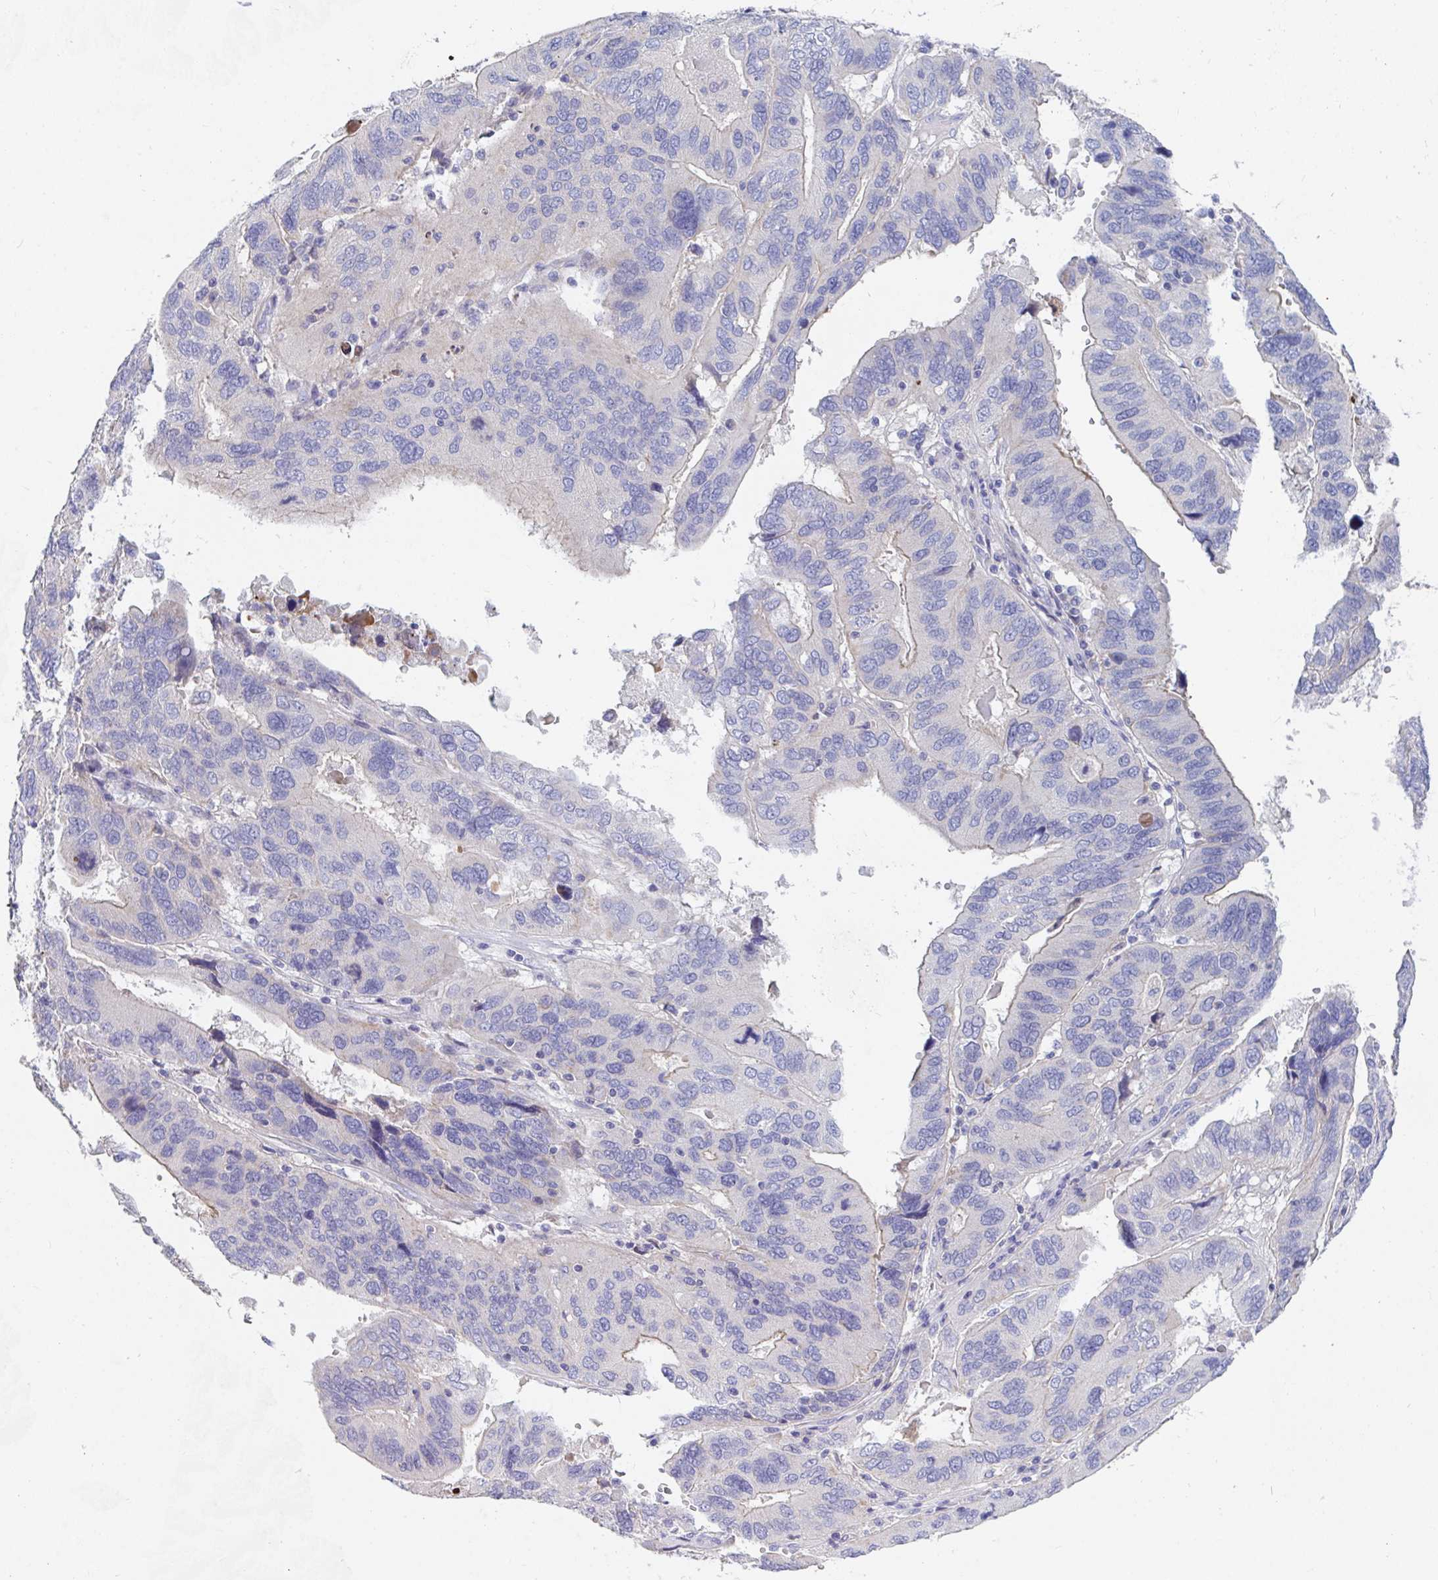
{"staining": {"intensity": "weak", "quantity": "<25%", "location": "cytoplasmic/membranous"}, "tissue": "ovarian cancer", "cell_type": "Tumor cells", "image_type": "cancer", "snomed": [{"axis": "morphology", "description": "Cystadenocarcinoma, serous, NOS"}, {"axis": "topography", "description": "Ovary"}], "caption": "A high-resolution image shows immunohistochemistry (IHC) staining of ovarian cancer, which shows no significant staining in tumor cells. Brightfield microscopy of immunohistochemistry (IHC) stained with DAB (brown) and hematoxylin (blue), captured at high magnification.", "gene": "ZNF561", "patient": {"sex": "female", "age": 79}}